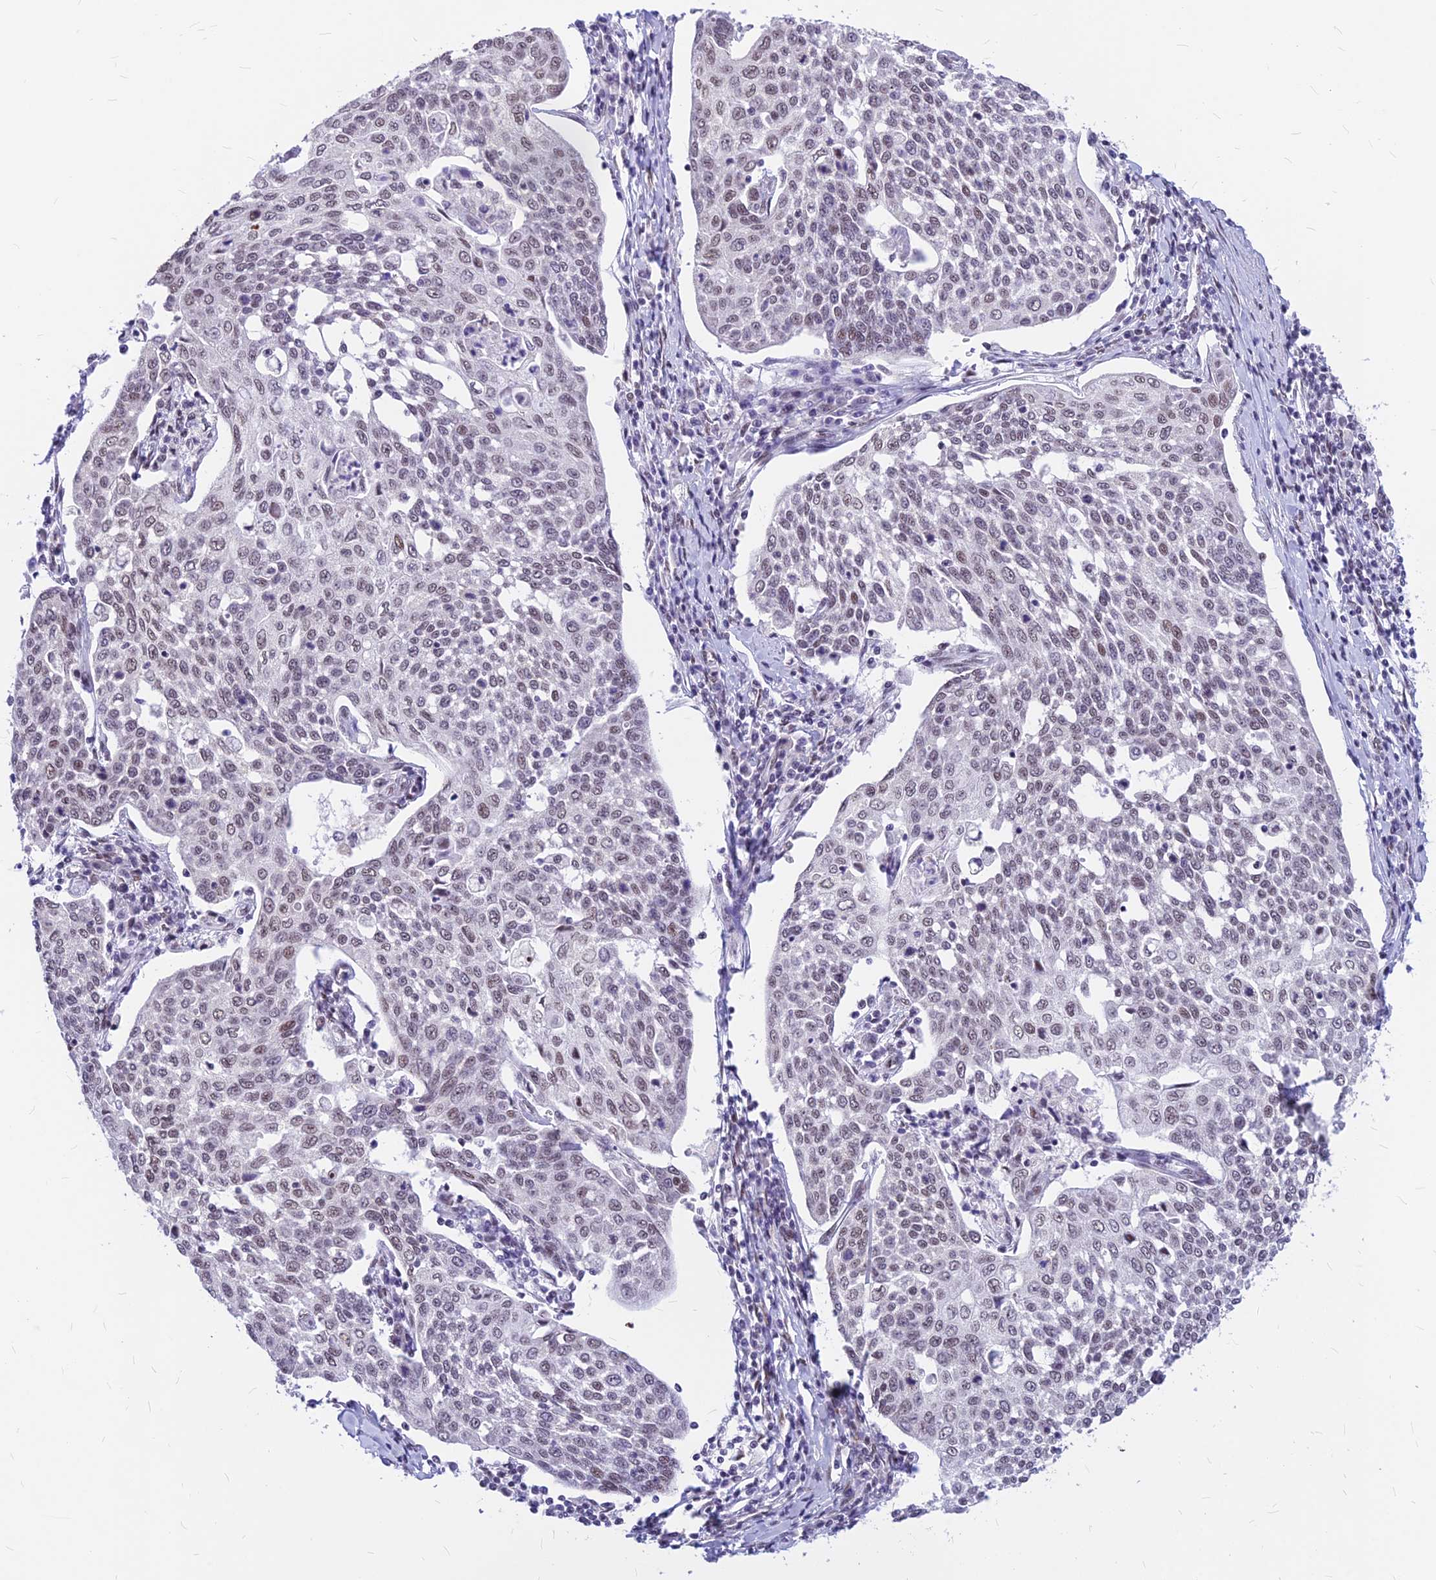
{"staining": {"intensity": "weak", "quantity": "25%-75%", "location": "nuclear"}, "tissue": "cervical cancer", "cell_type": "Tumor cells", "image_type": "cancer", "snomed": [{"axis": "morphology", "description": "Squamous cell carcinoma, NOS"}, {"axis": "topography", "description": "Cervix"}], "caption": "A brown stain shows weak nuclear staining of a protein in human squamous cell carcinoma (cervical) tumor cells.", "gene": "KCTD13", "patient": {"sex": "female", "age": 34}}